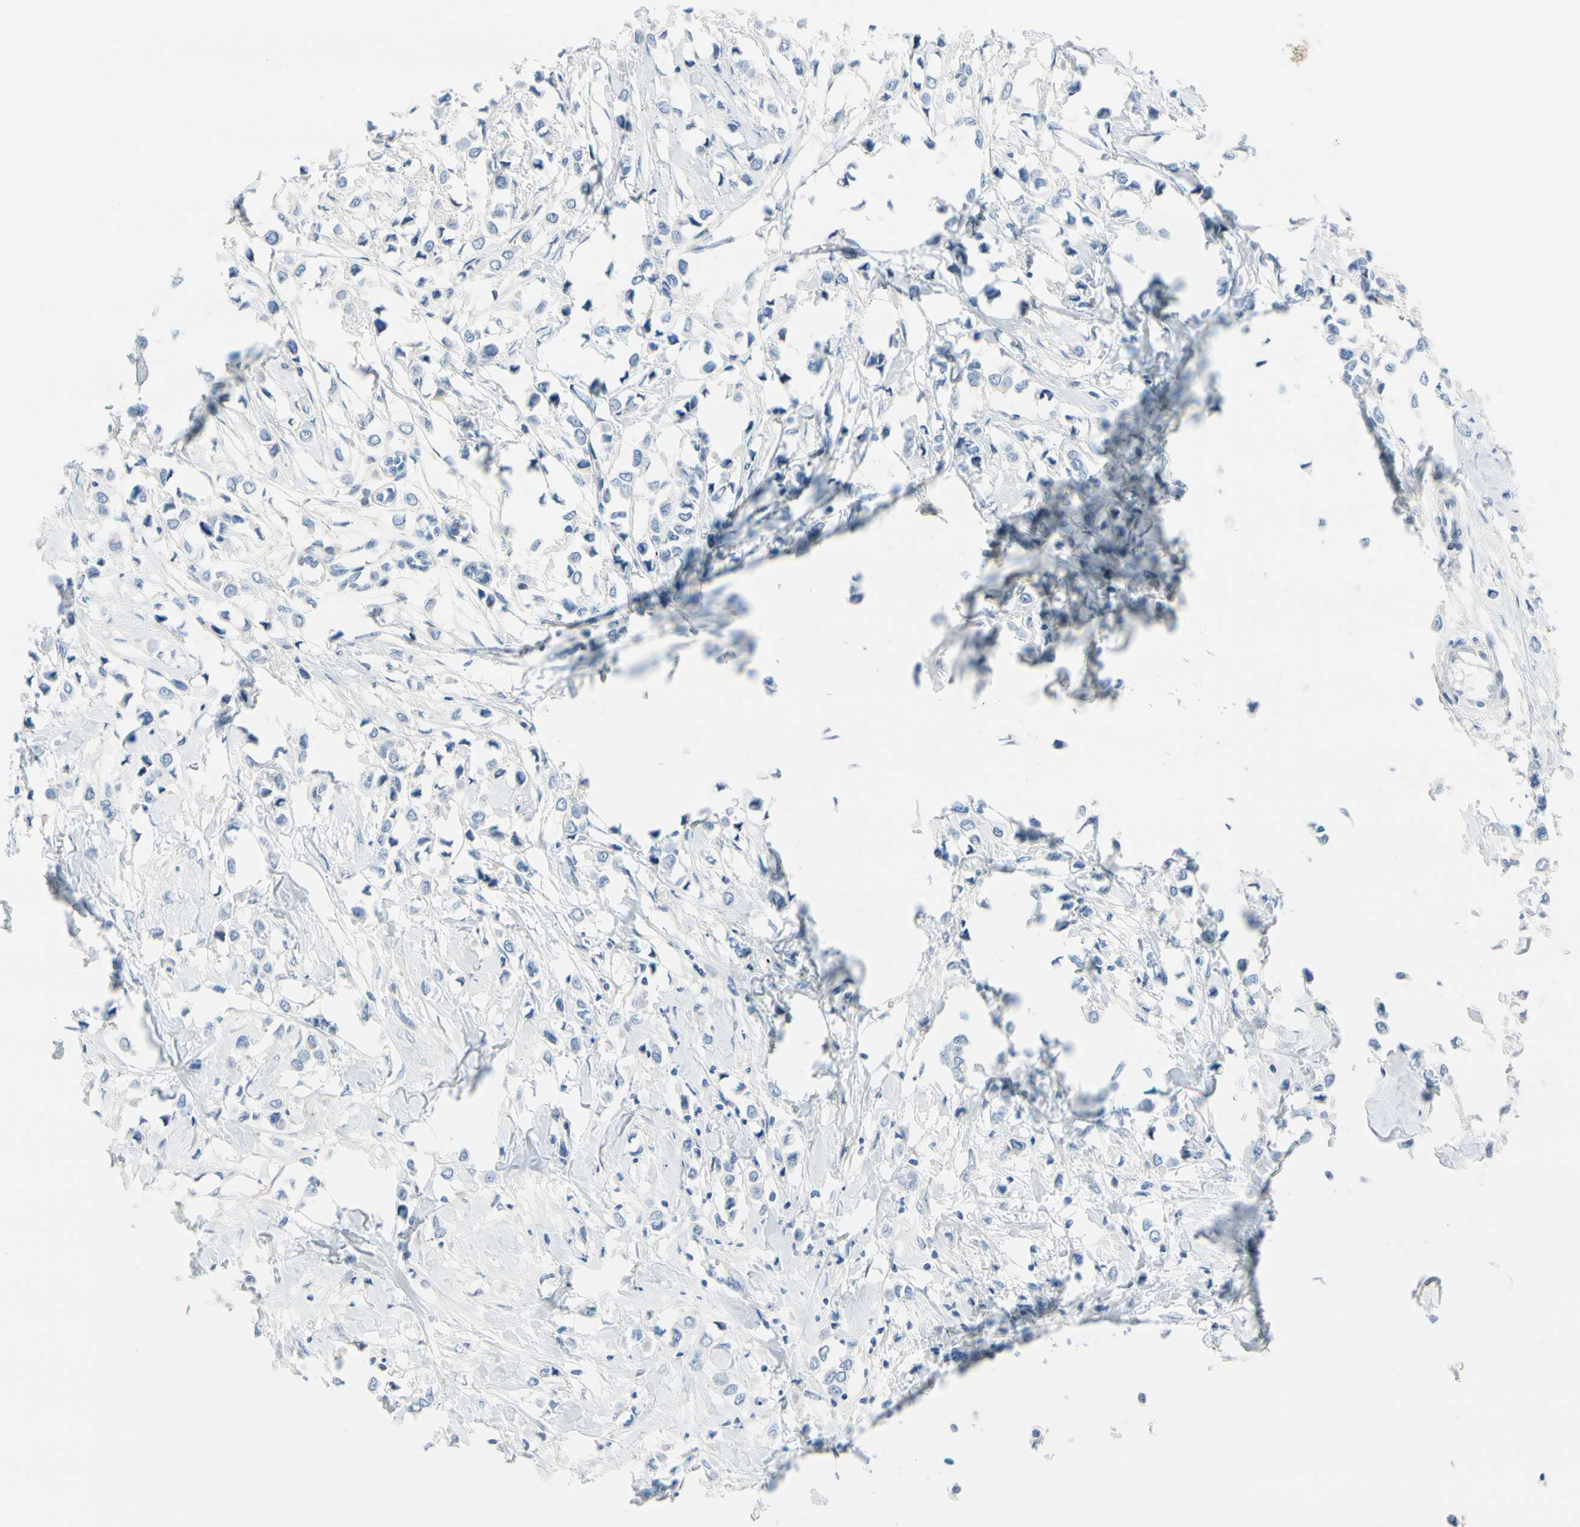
{"staining": {"intensity": "negative", "quantity": "none", "location": "none"}, "tissue": "breast cancer", "cell_type": "Tumor cells", "image_type": "cancer", "snomed": [{"axis": "morphology", "description": "Lobular carcinoma"}, {"axis": "topography", "description": "Breast"}], "caption": "An IHC micrograph of lobular carcinoma (breast) is shown. There is no staining in tumor cells of lobular carcinoma (breast).", "gene": "FCER2", "patient": {"sex": "female", "age": 51}}